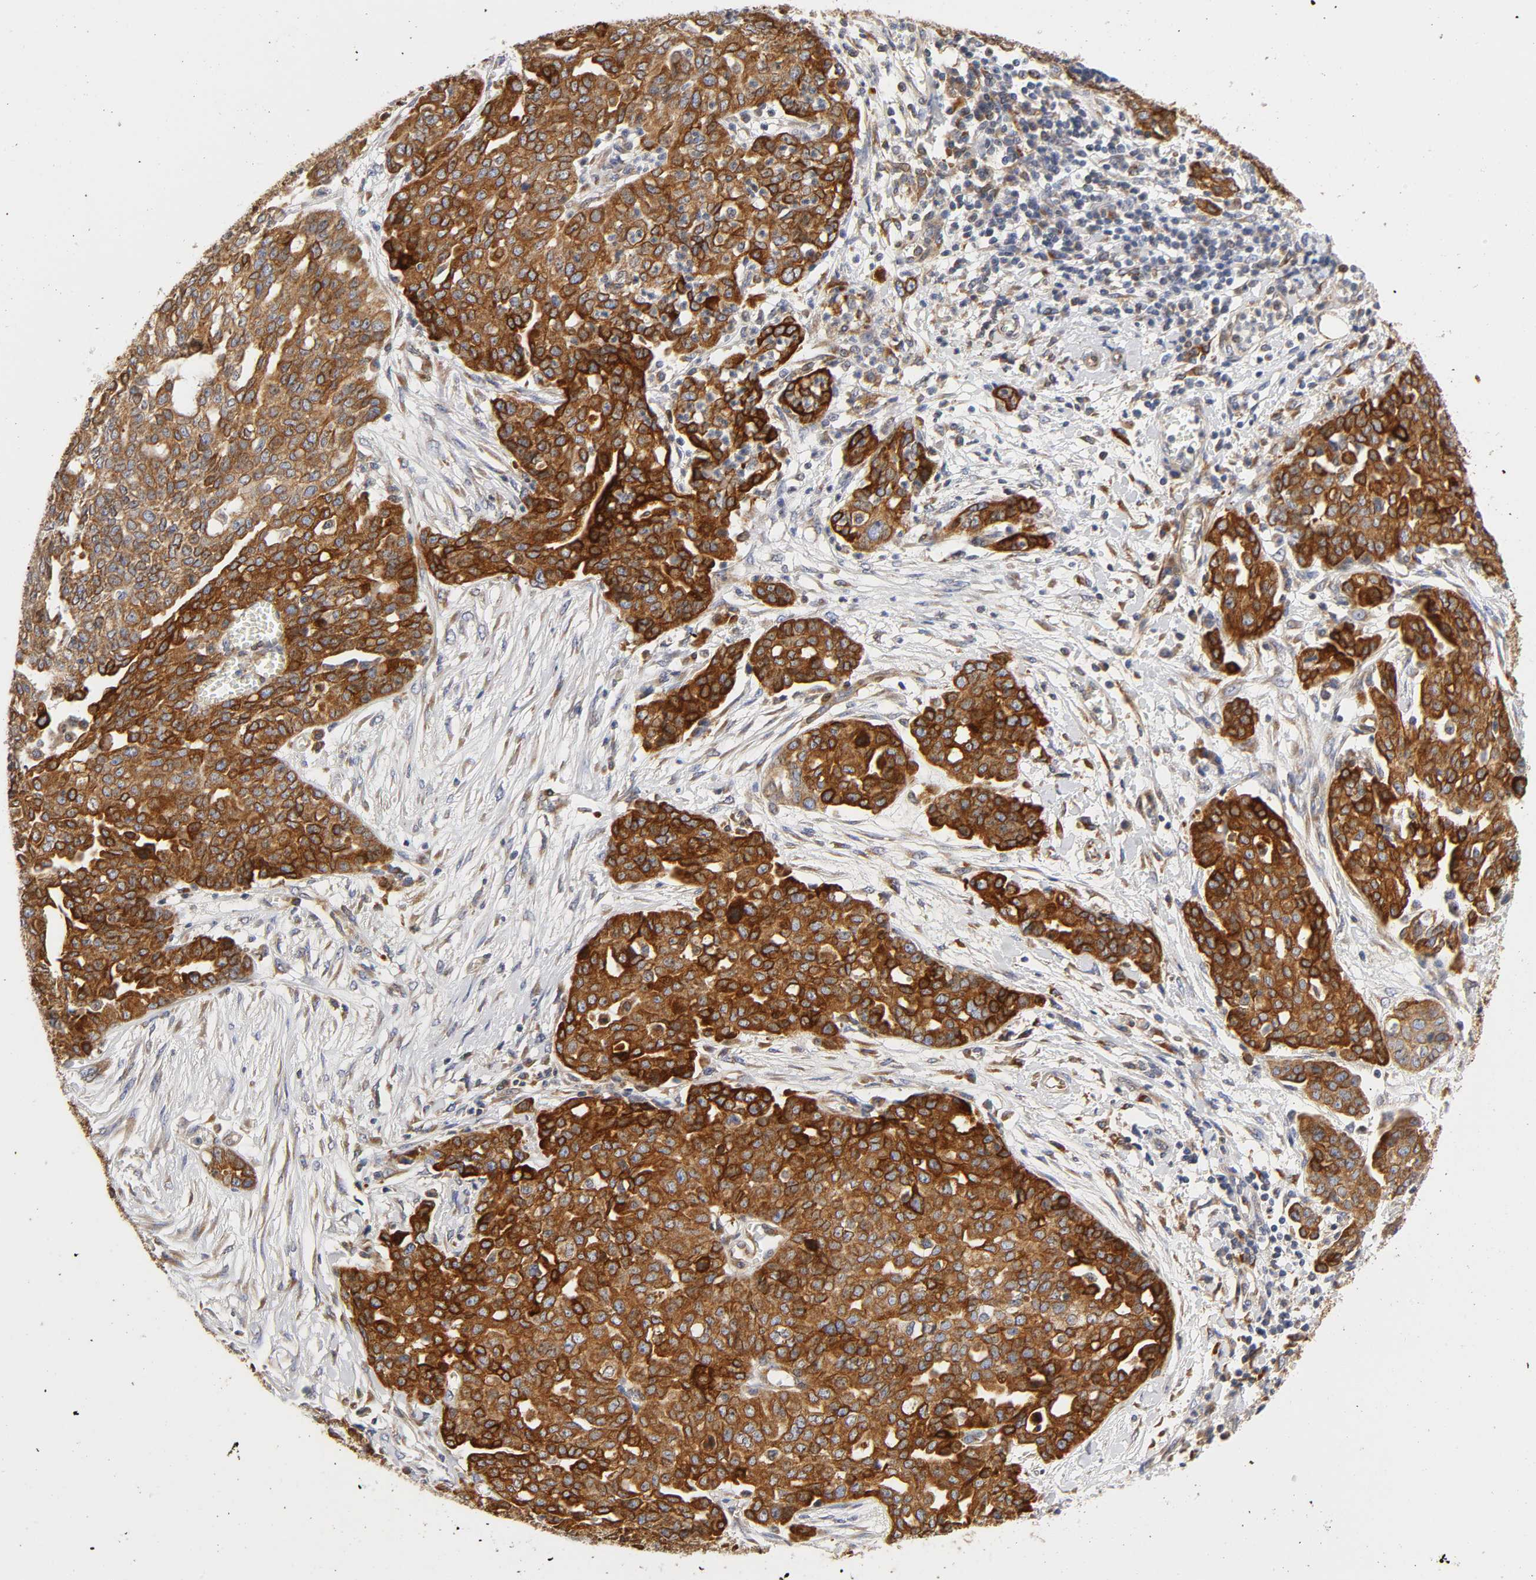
{"staining": {"intensity": "strong", "quantity": ">75%", "location": "cytoplasmic/membranous"}, "tissue": "ovarian cancer", "cell_type": "Tumor cells", "image_type": "cancer", "snomed": [{"axis": "morphology", "description": "Cystadenocarcinoma, serous, NOS"}, {"axis": "topography", "description": "Soft tissue"}, {"axis": "topography", "description": "Ovary"}], "caption": "Human ovarian cancer (serous cystadenocarcinoma) stained with a protein marker exhibits strong staining in tumor cells.", "gene": "POR", "patient": {"sex": "female", "age": 57}}